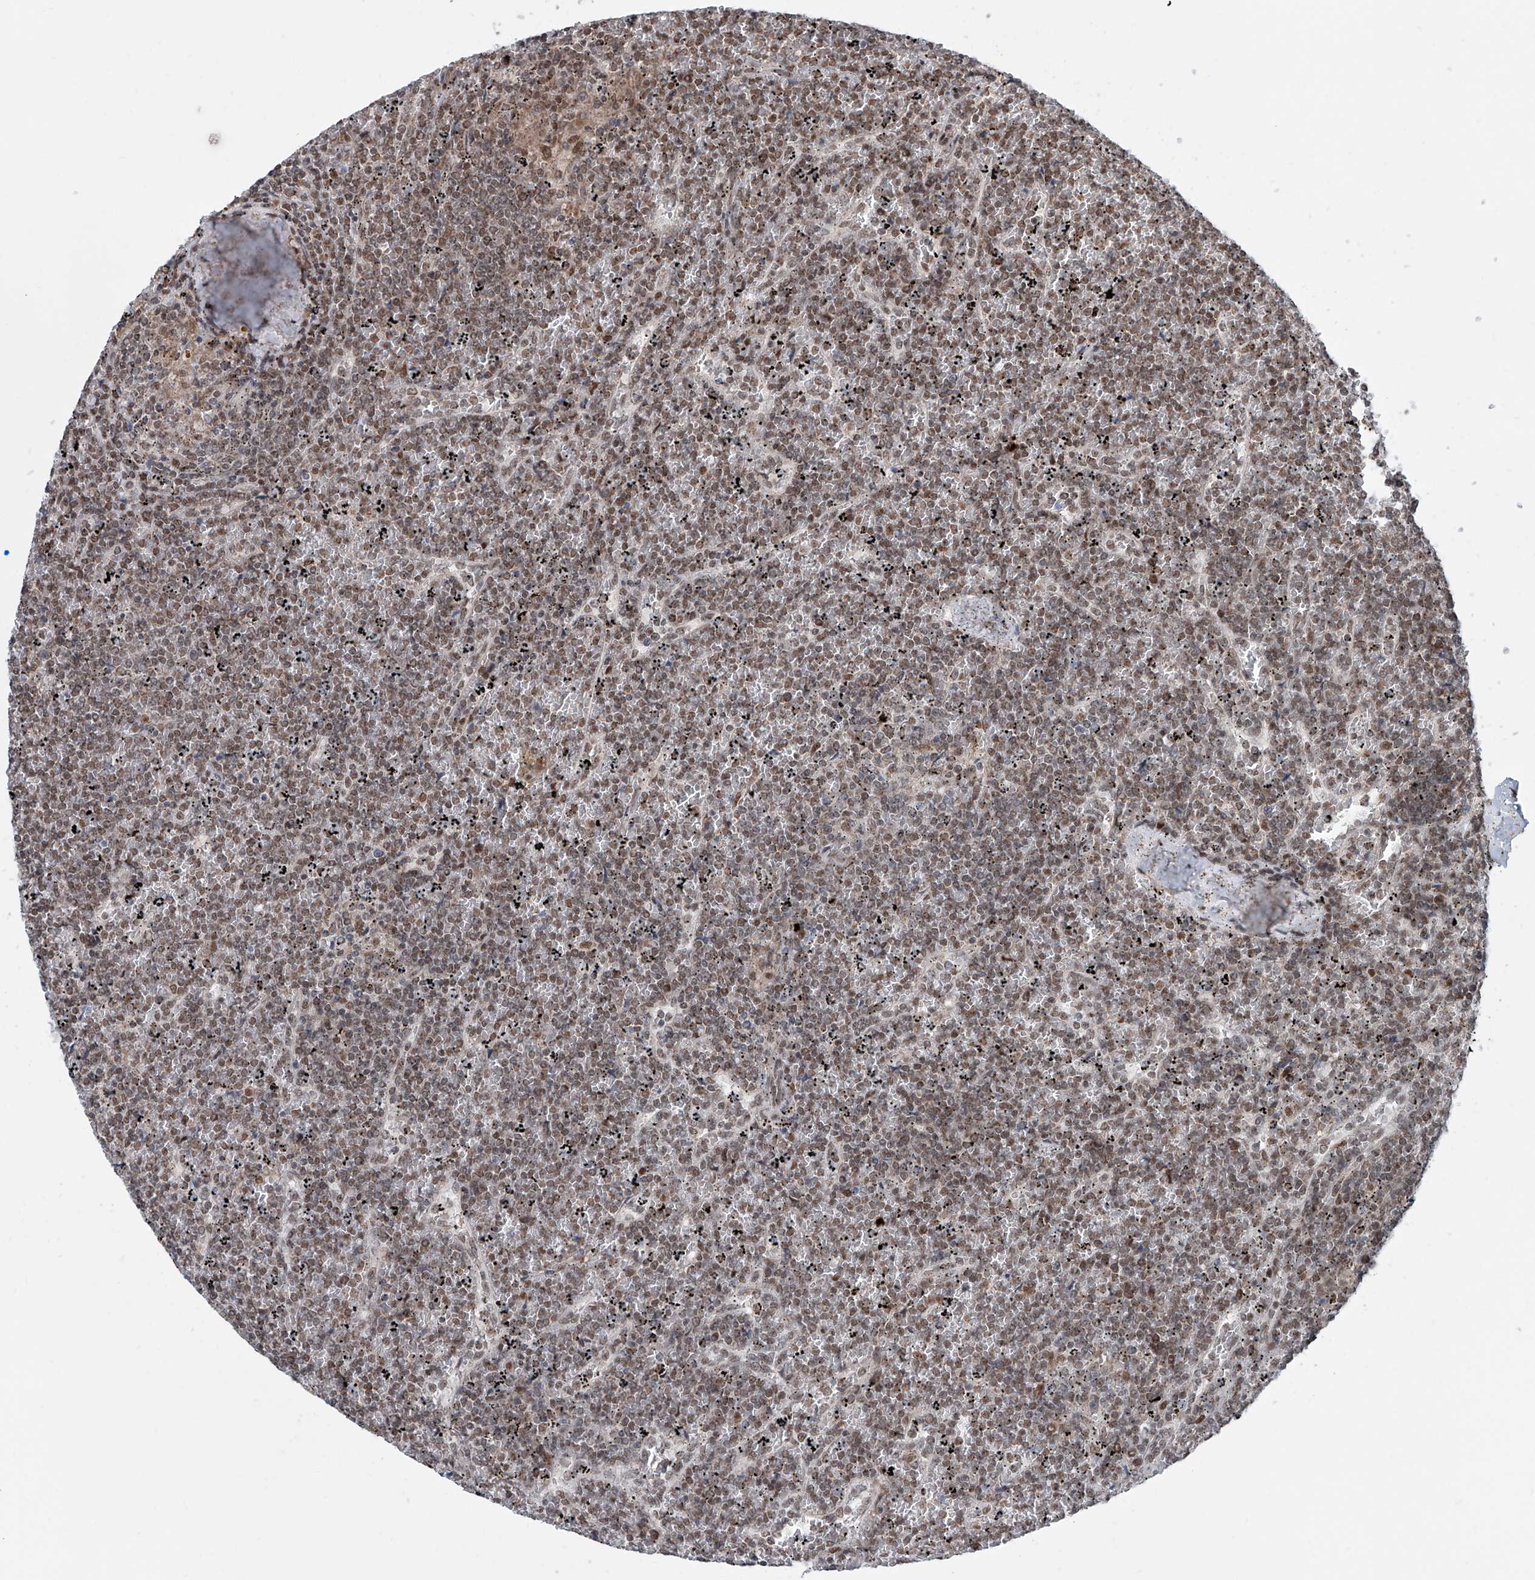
{"staining": {"intensity": "moderate", "quantity": ">75%", "location": "nuclear"}, "tissue": "lymphoma", "cell_type": "Tumor cells", "image_type": "cancer", "snomed": [{"axis": "morphology", "description": "Malignant lymphoma, non-Hodgkin's type, Low grade"}, {"axis": "topography", "description": "Spleen"}], "caption": "Immunohistochemical staining of human malignant lymphoma, non-Hodgkin's type (low-grade) shows medium levels of moderate nuclear protein staining in approximately >75% of tumor cells.", "gene": "SDE2", "patient": {"sex": "female", "age": 19}}